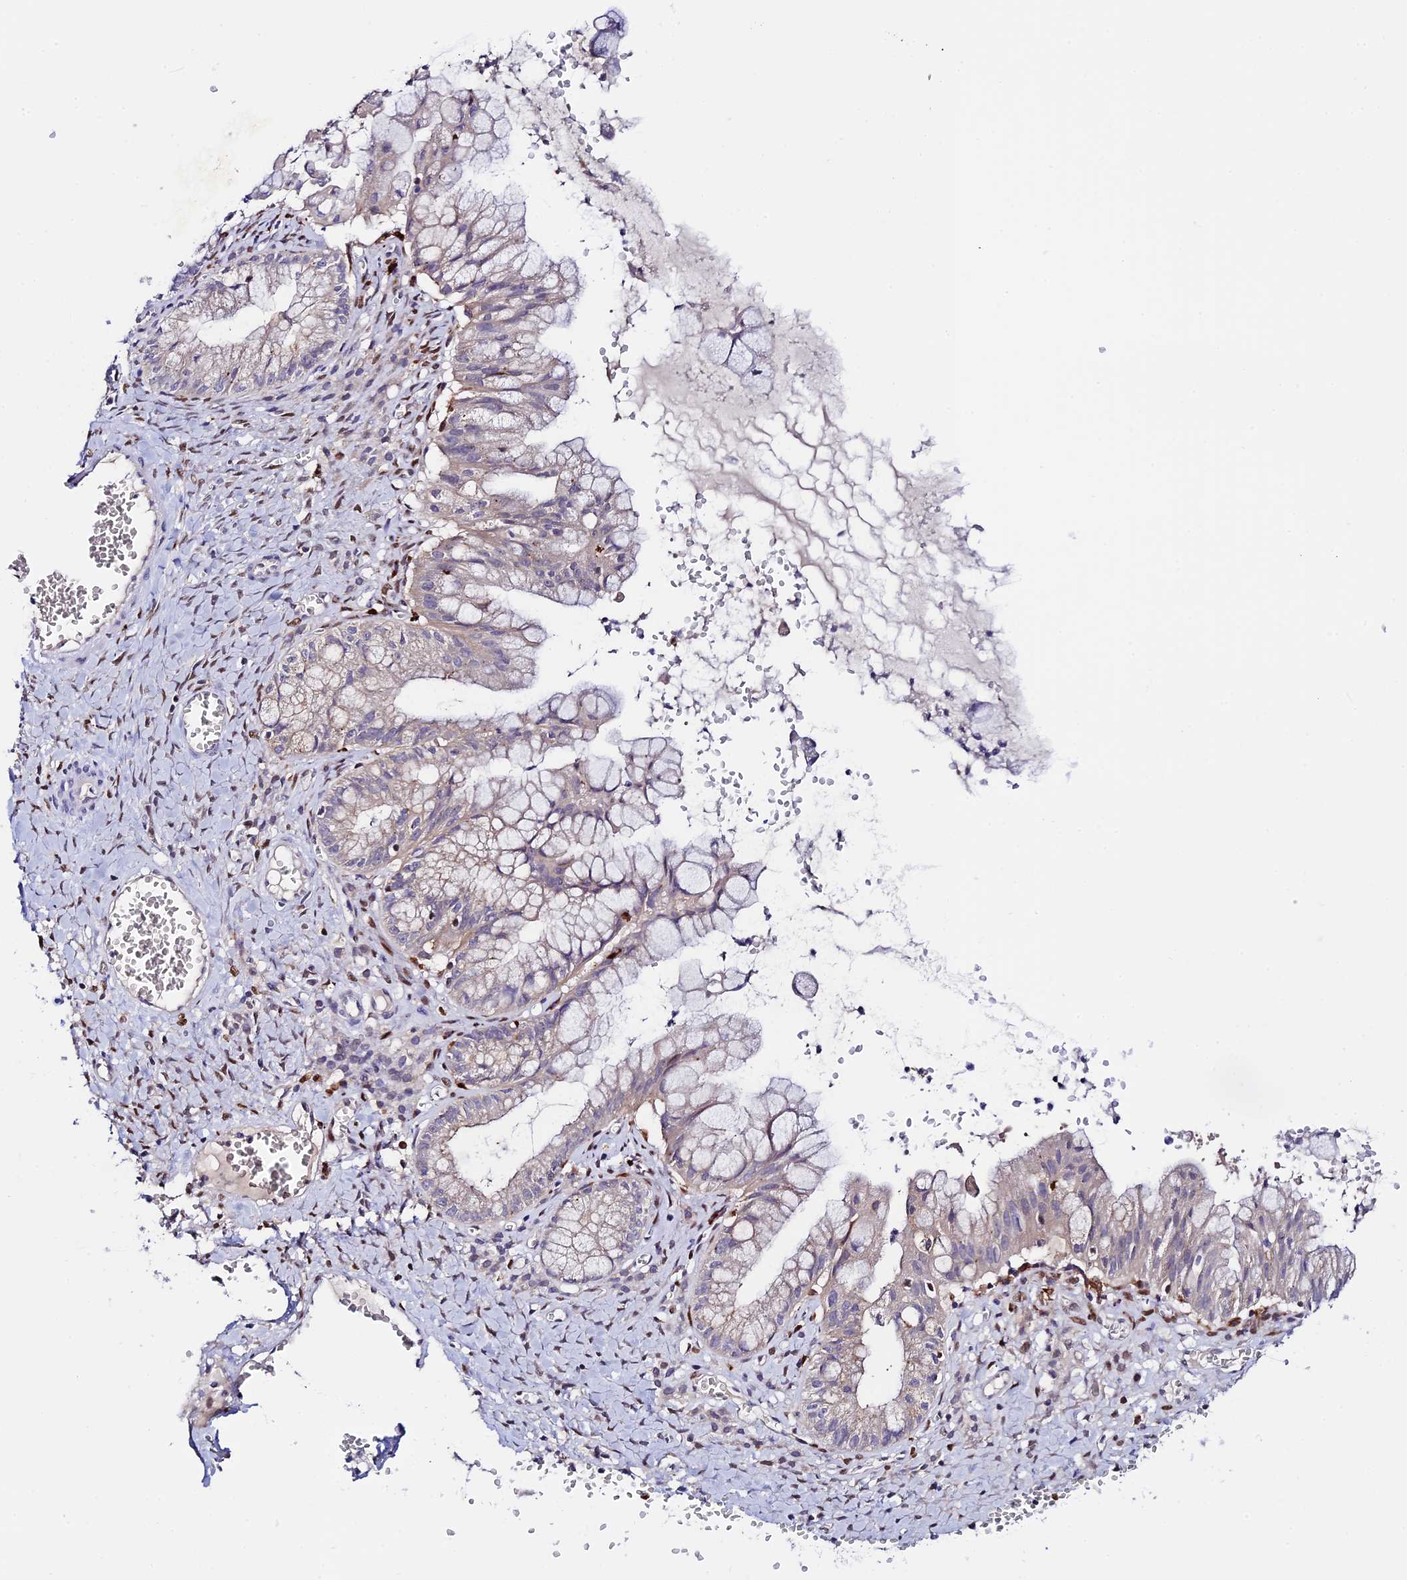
{"staining": {"intensity": "negative", "quantity": "none", "location": "none"}, "tissue": "ovarian cancer", "cell_type": "Tumor cells", "image_type": "cancer", "snomed": [{"axis": "morphology", "description": "Cystadenocarcinoma, mucinous, NOS"}, {"axis": "topography", "description": "Ovary"}], "caption": "Immunohistochemical staining of human mucinous cystadenocarcinoma (ovarian) displays no significant staining in tumor cells. The staining is performed using DAB brown chromogen with nuclei counter-stained in using hematoxylin.", "gene": "HIC1", "patient": {"sex": "female", "age": 70}}